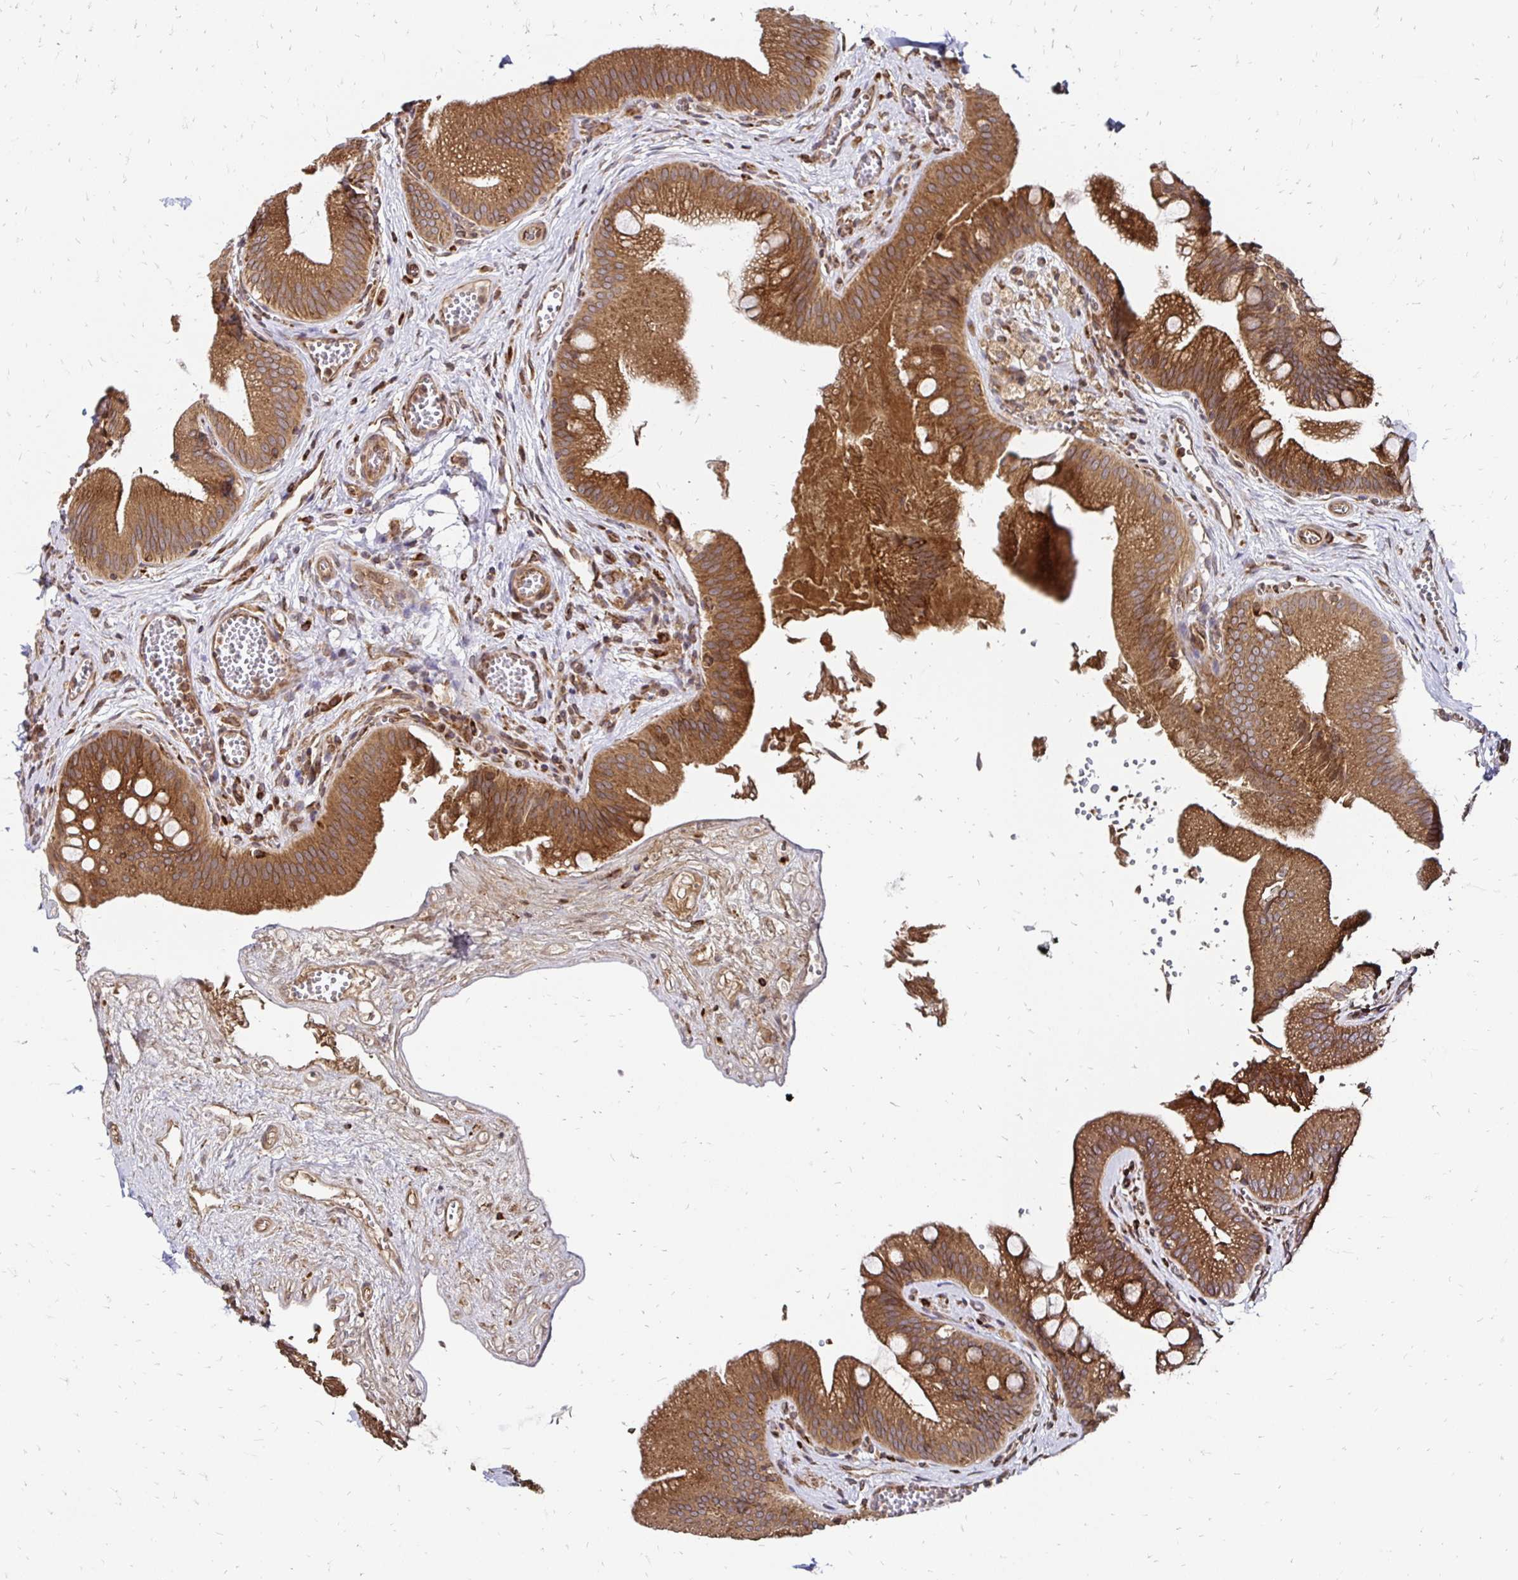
{"staining": {"intensity": "strong", "quantity": ">75%", "location": "cytoplasmic/membranous"}, "tissue": "gallbladder", "cell_type": "Glandular cells", "image_type": "normal", "snomed": [{"axis": "morphology", "description": "Normal tissue, NOS"}, {"axis": "topography", "description": "Gallbladder"}], "caption": "IHC histopathology image of unremarkable human gallbladder stained for a protein (brown), which demonstrates high levels of strong cytoplasmic/membranous staining in approximately >75% of glandular cells.", "gene": "ZW10", "patient": {"sex": "male", "age": 17}}